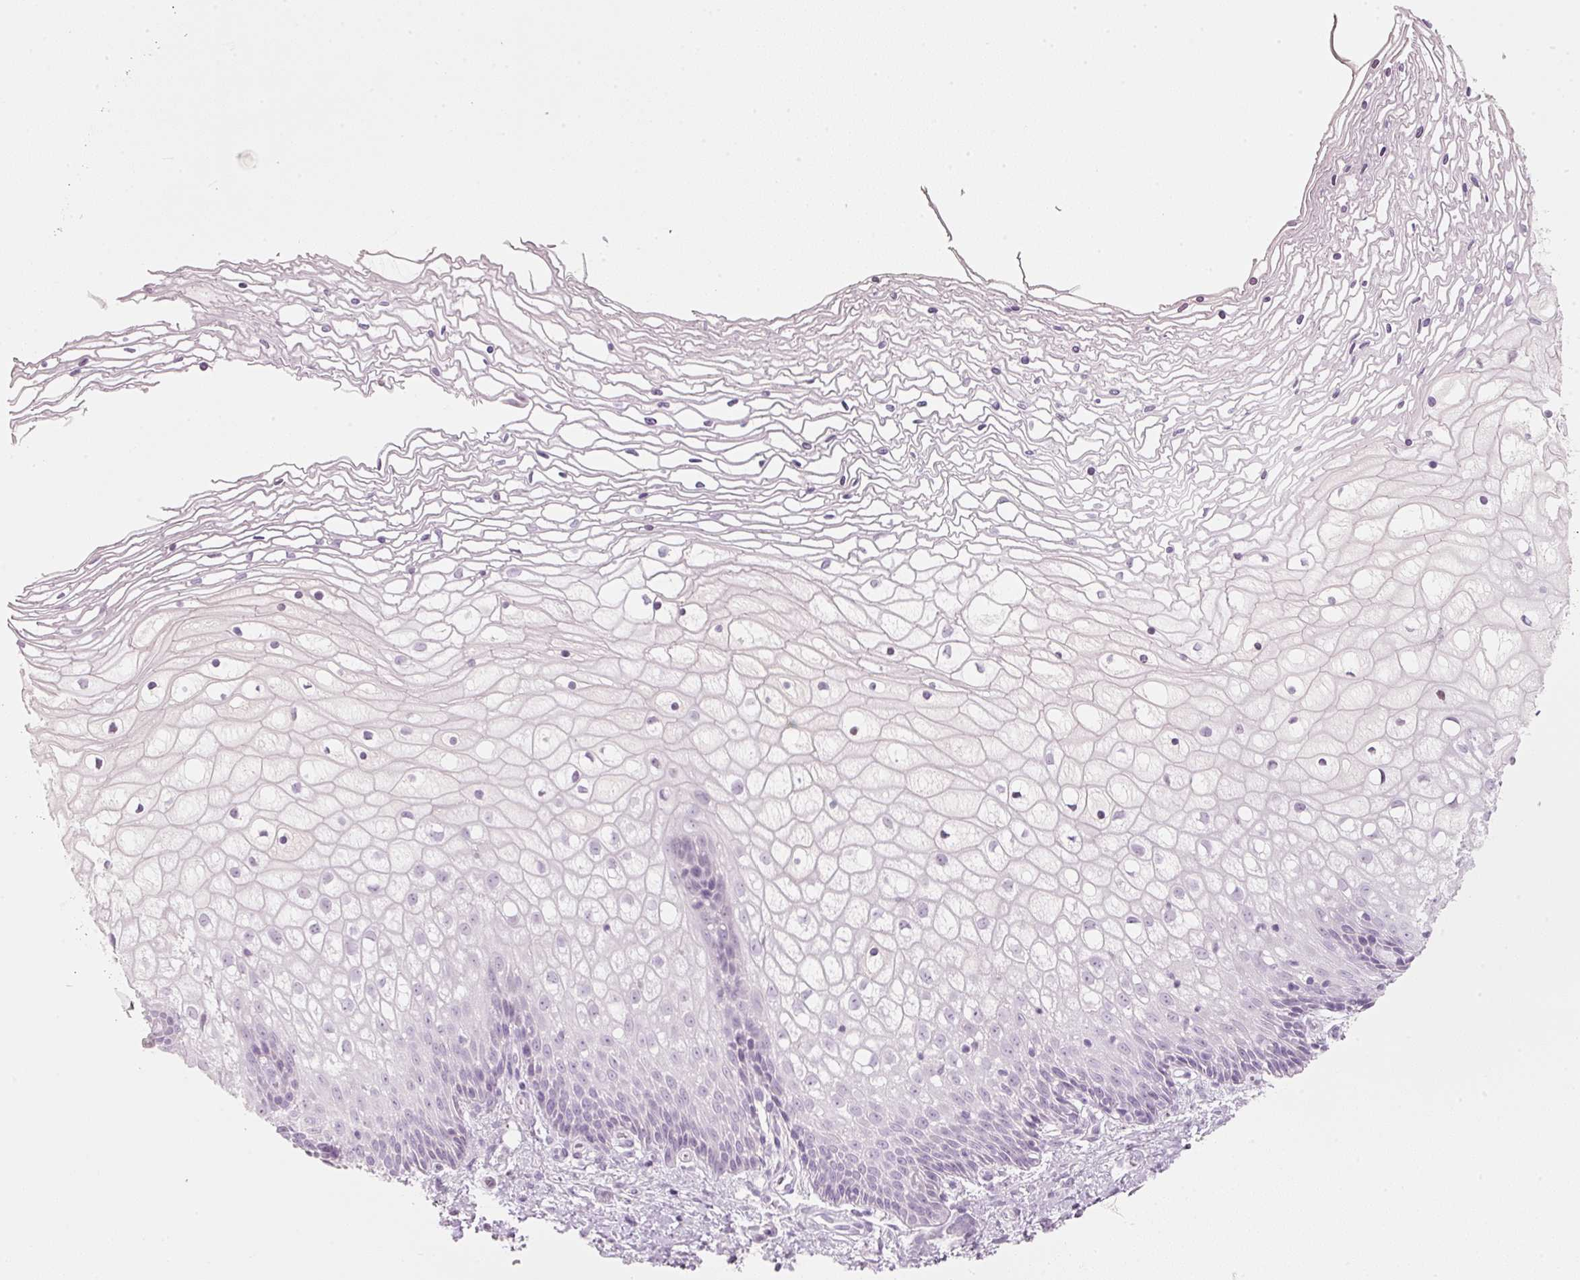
{"staining": {"intensity": "negative", "quantity": "none", "location": "none"}, "tissue": "cervix", "cell_type": "Glandular cells", "image_type": "normal", "snomed": [{"axis": "morphology", "description": "Normal tissue, NOS"}, {"axis": "topography", "description": "Cervix"}], "caption": "Immunohistochemistry (IHC) image of unremarkable cervix: cervix stained with DAB shows no significant protein staining in glandular cells.", "gene": "ENSG00000206549", "patient": {"sex": "female", "age": 36}}